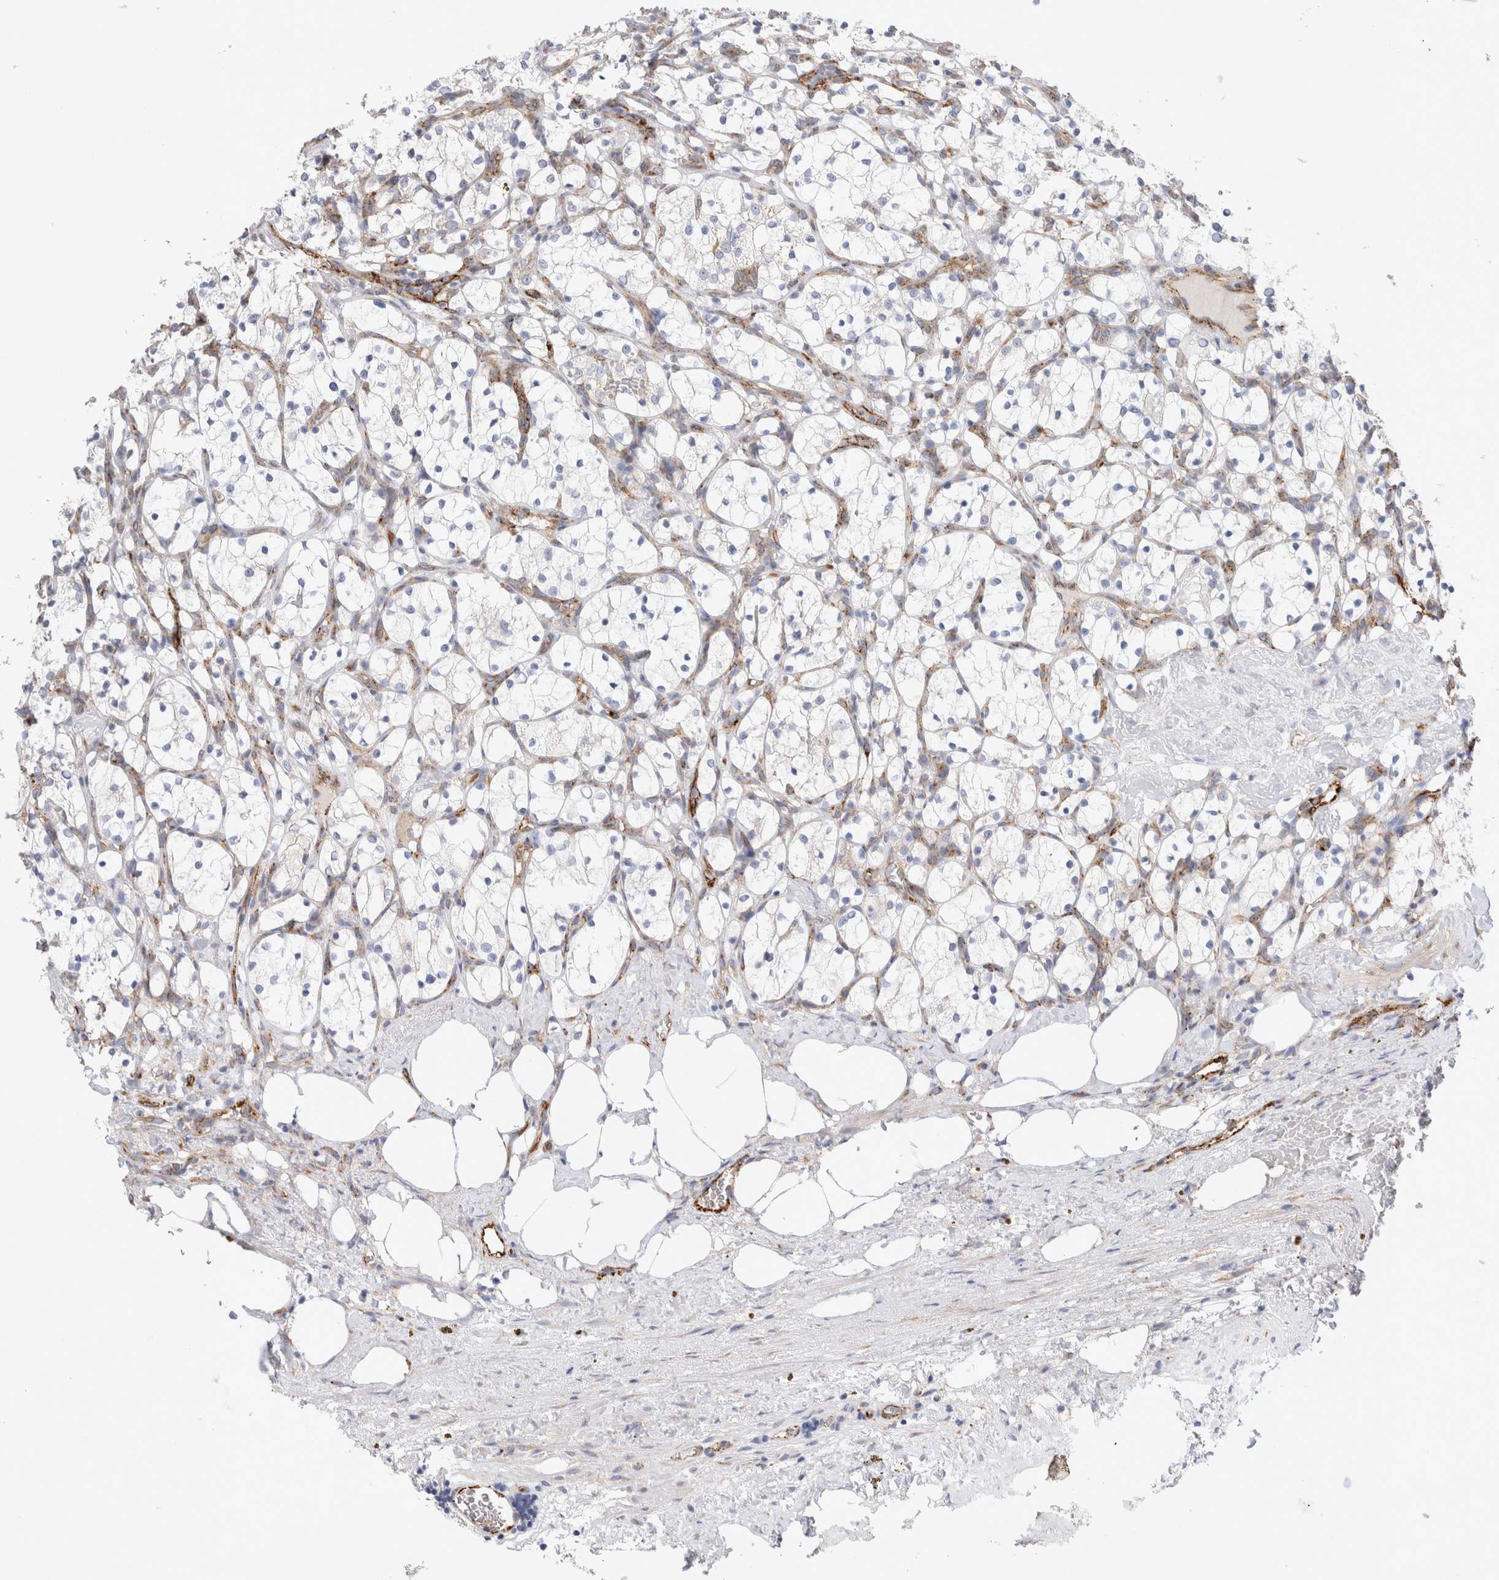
{"staining": {"intensity": "negative", "quantity": "none", "location": "none"}, "tissue": "renal cancer", "cell_type": "Tumor cells", "image_type": "cancer", "snomed": [{"axis": "morphology", "description": "Adenocarcinoma, NOS"}, {"axis": "topography", "description": "Kidney"}], "caption": "Tumor cells show no significant protein expression in renal adenocarcinoma.", "gene": "CNPY4", "patient": {"sex": "female", "age": 69}}